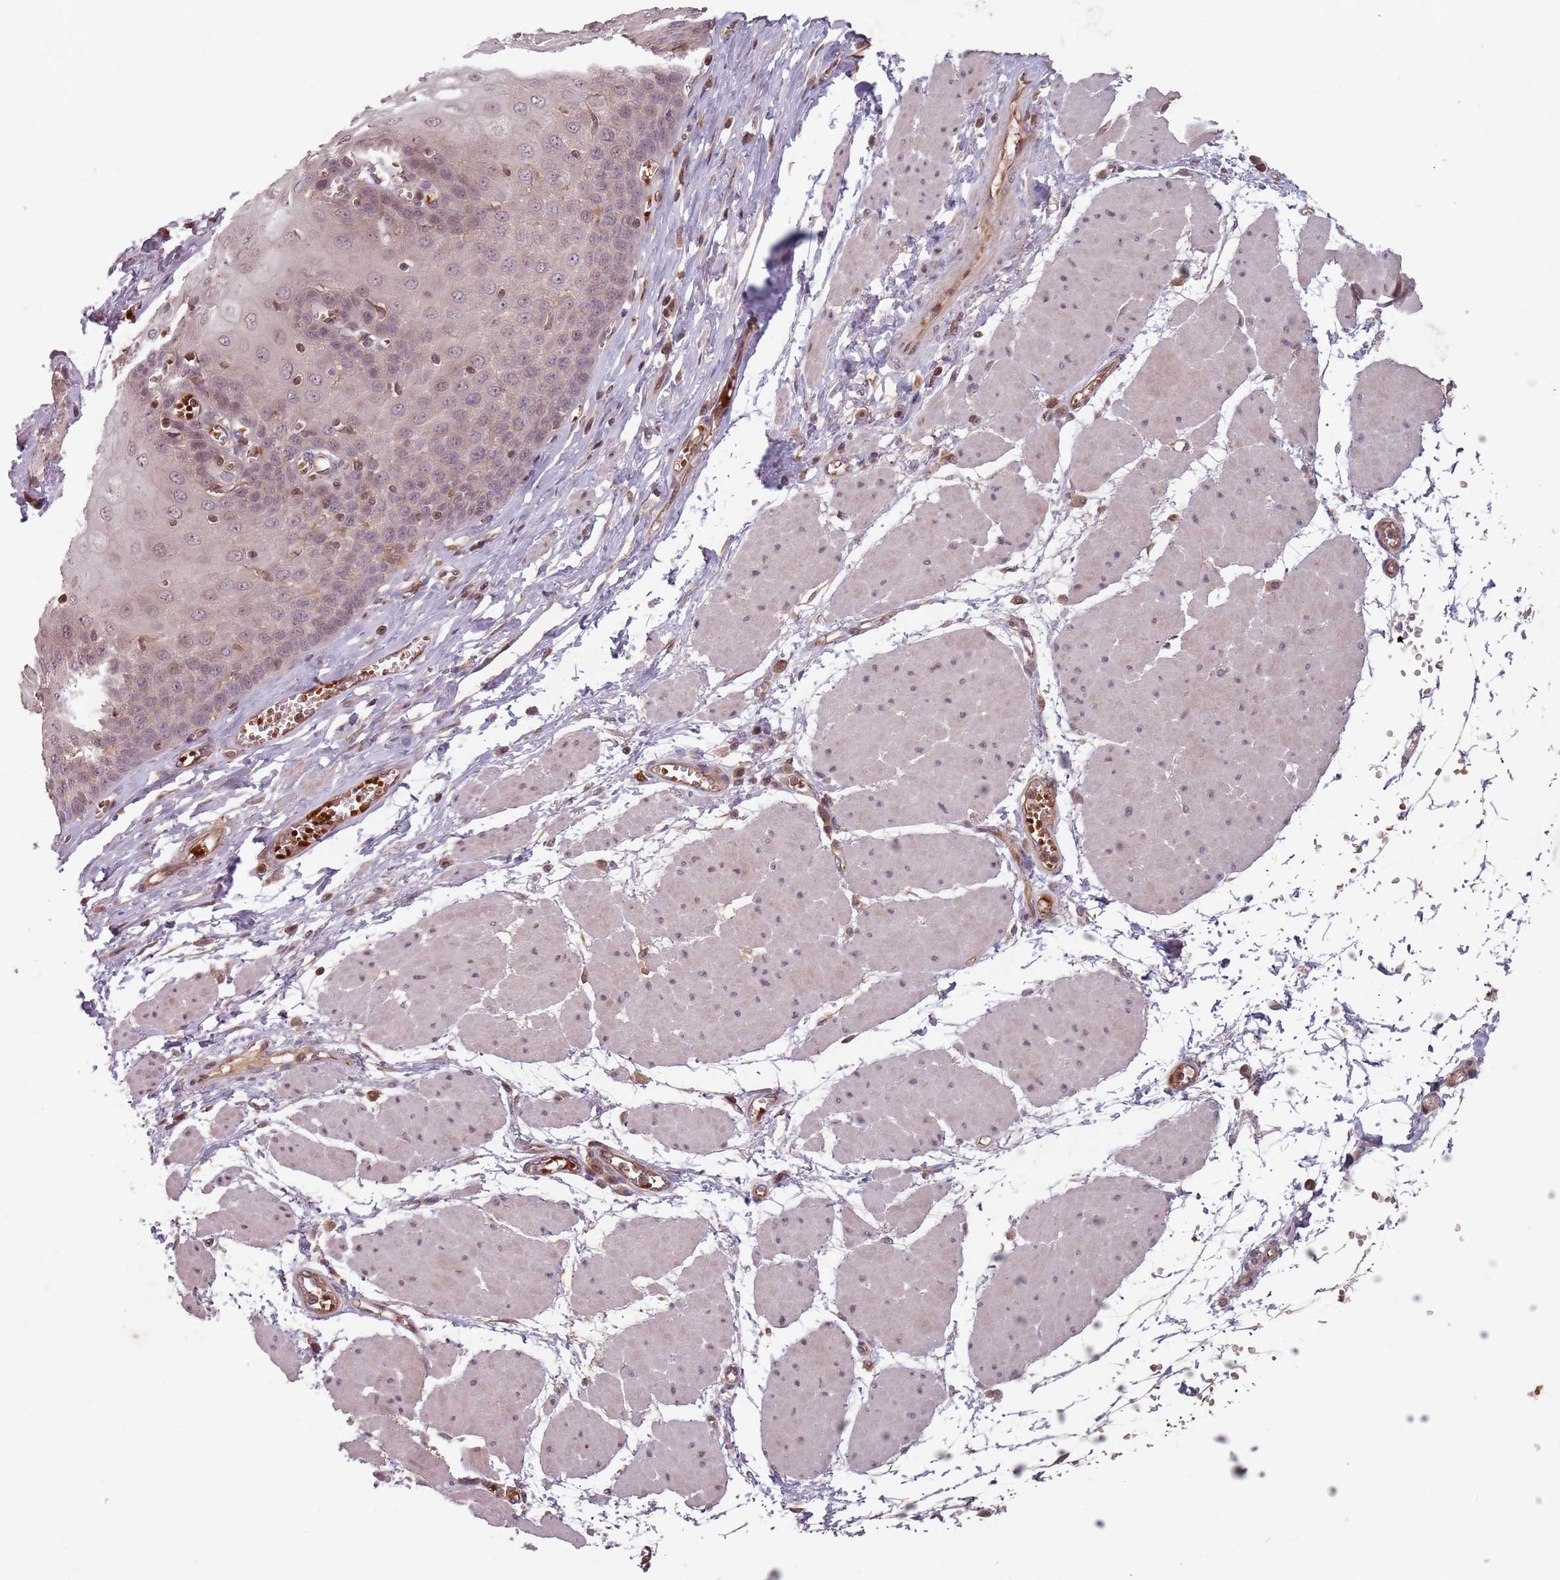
{"staining": {"intensity": "negative", "quantity": "none", "location": "none"}, "tissue": "esophagus", "cell_type": "Squamous epithelial cells", "image_type": "normal", "snomed": [{"axis": "morphology", "description": "Normal tissue, NOS"}, {"axis": "topography", "description": "Esophagus"}], "caption": "Squamous epithelial cells show no significant expression in normal esophagus. (Immunohistochemistry, brightfield microscopy, high magnification).", "gene": "GPR180", "patient": {"sex": "male", "age": 60}}